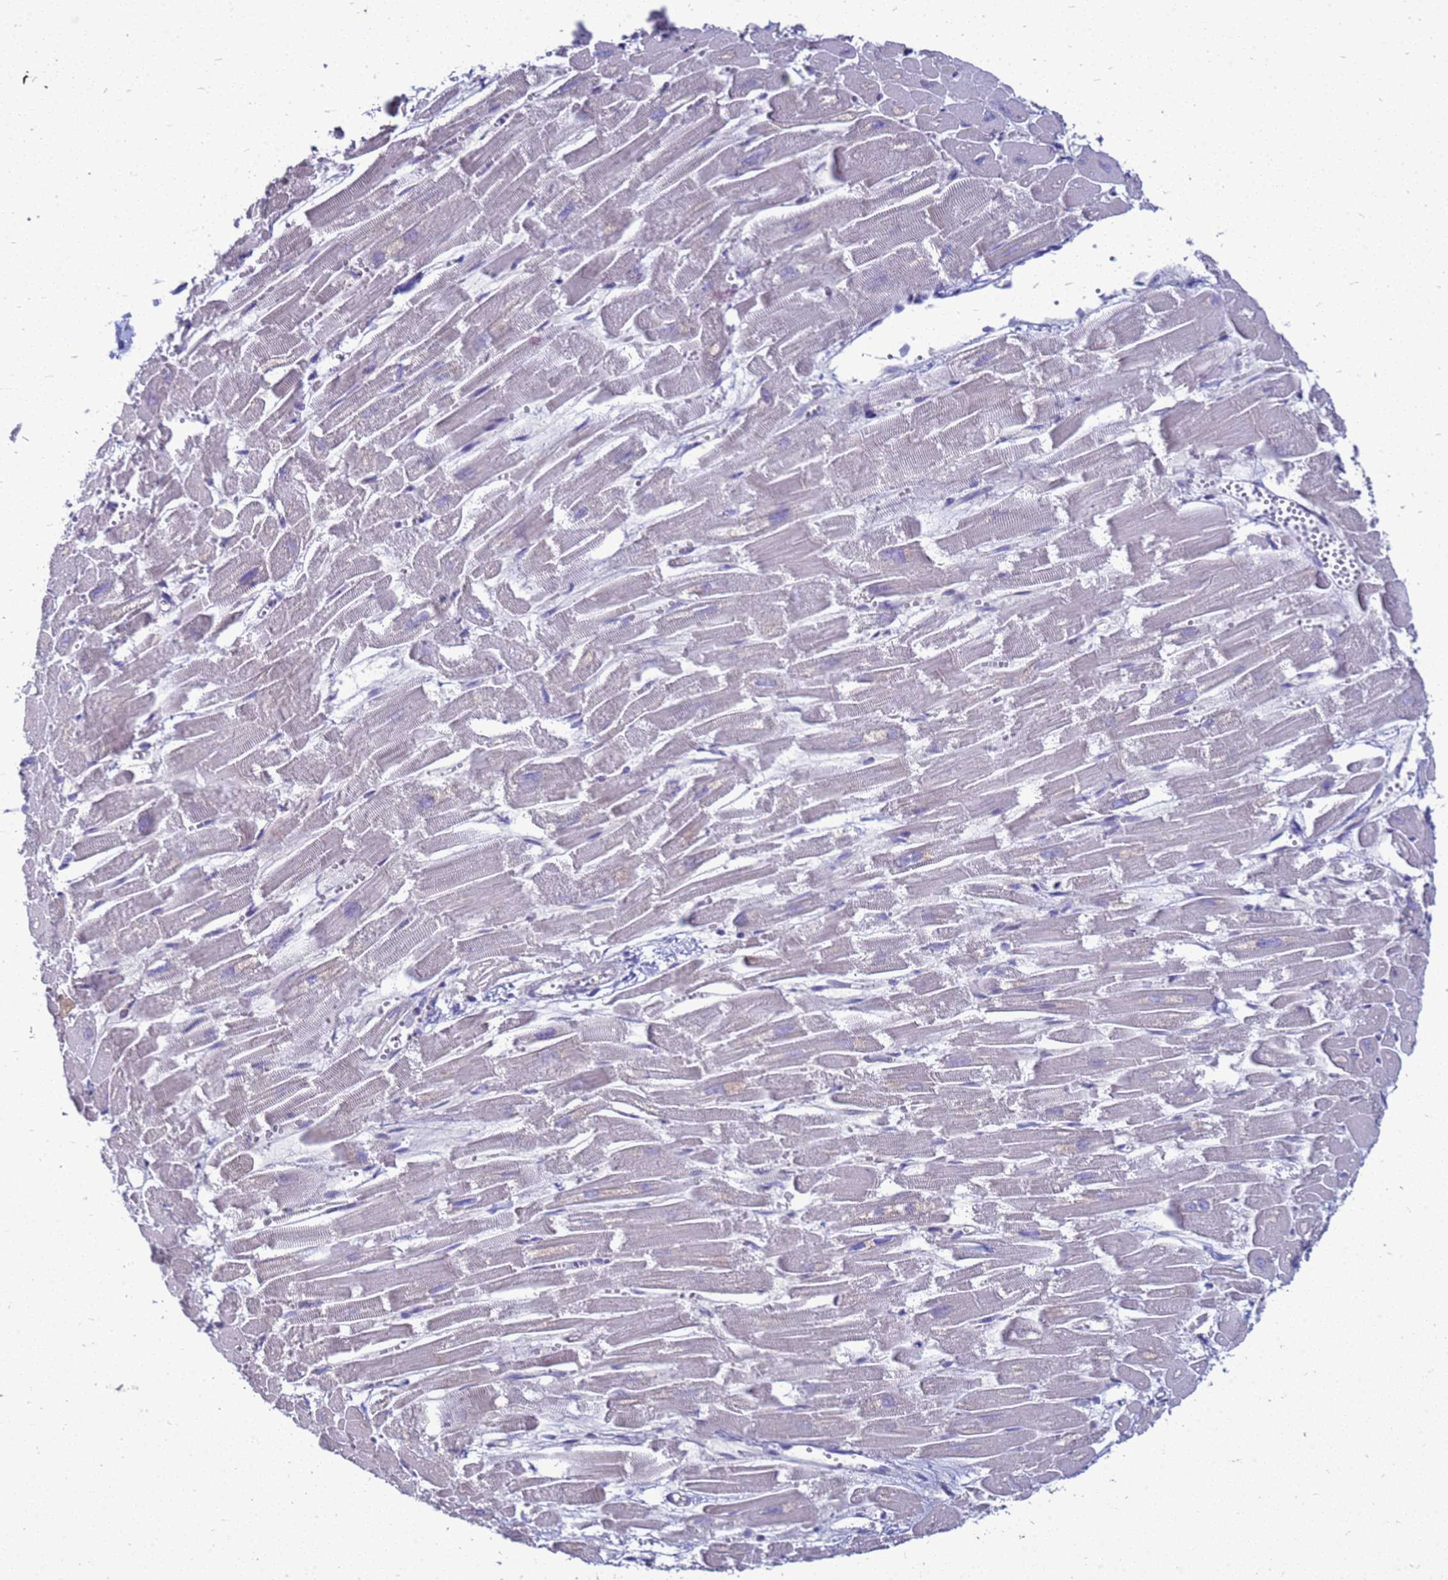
{"staining": {"intensity": "negative", "quantity": "none", "location": "none"}, "tissue": "heart muscle", "cell_type": "Cardiomyocytes", "image_type": "normal", "snomed": [{"axis": "morphology", "description": "Normal tissue, NOS"}, {"axis": "topography", "description": "Heart"}], "caption": "Human heart muscle stained for a protein using IHC demonstrates no positivity in cardiomyocytes.", "gene": "MON1B", "patient": {"sex": "male", "age": 54}}